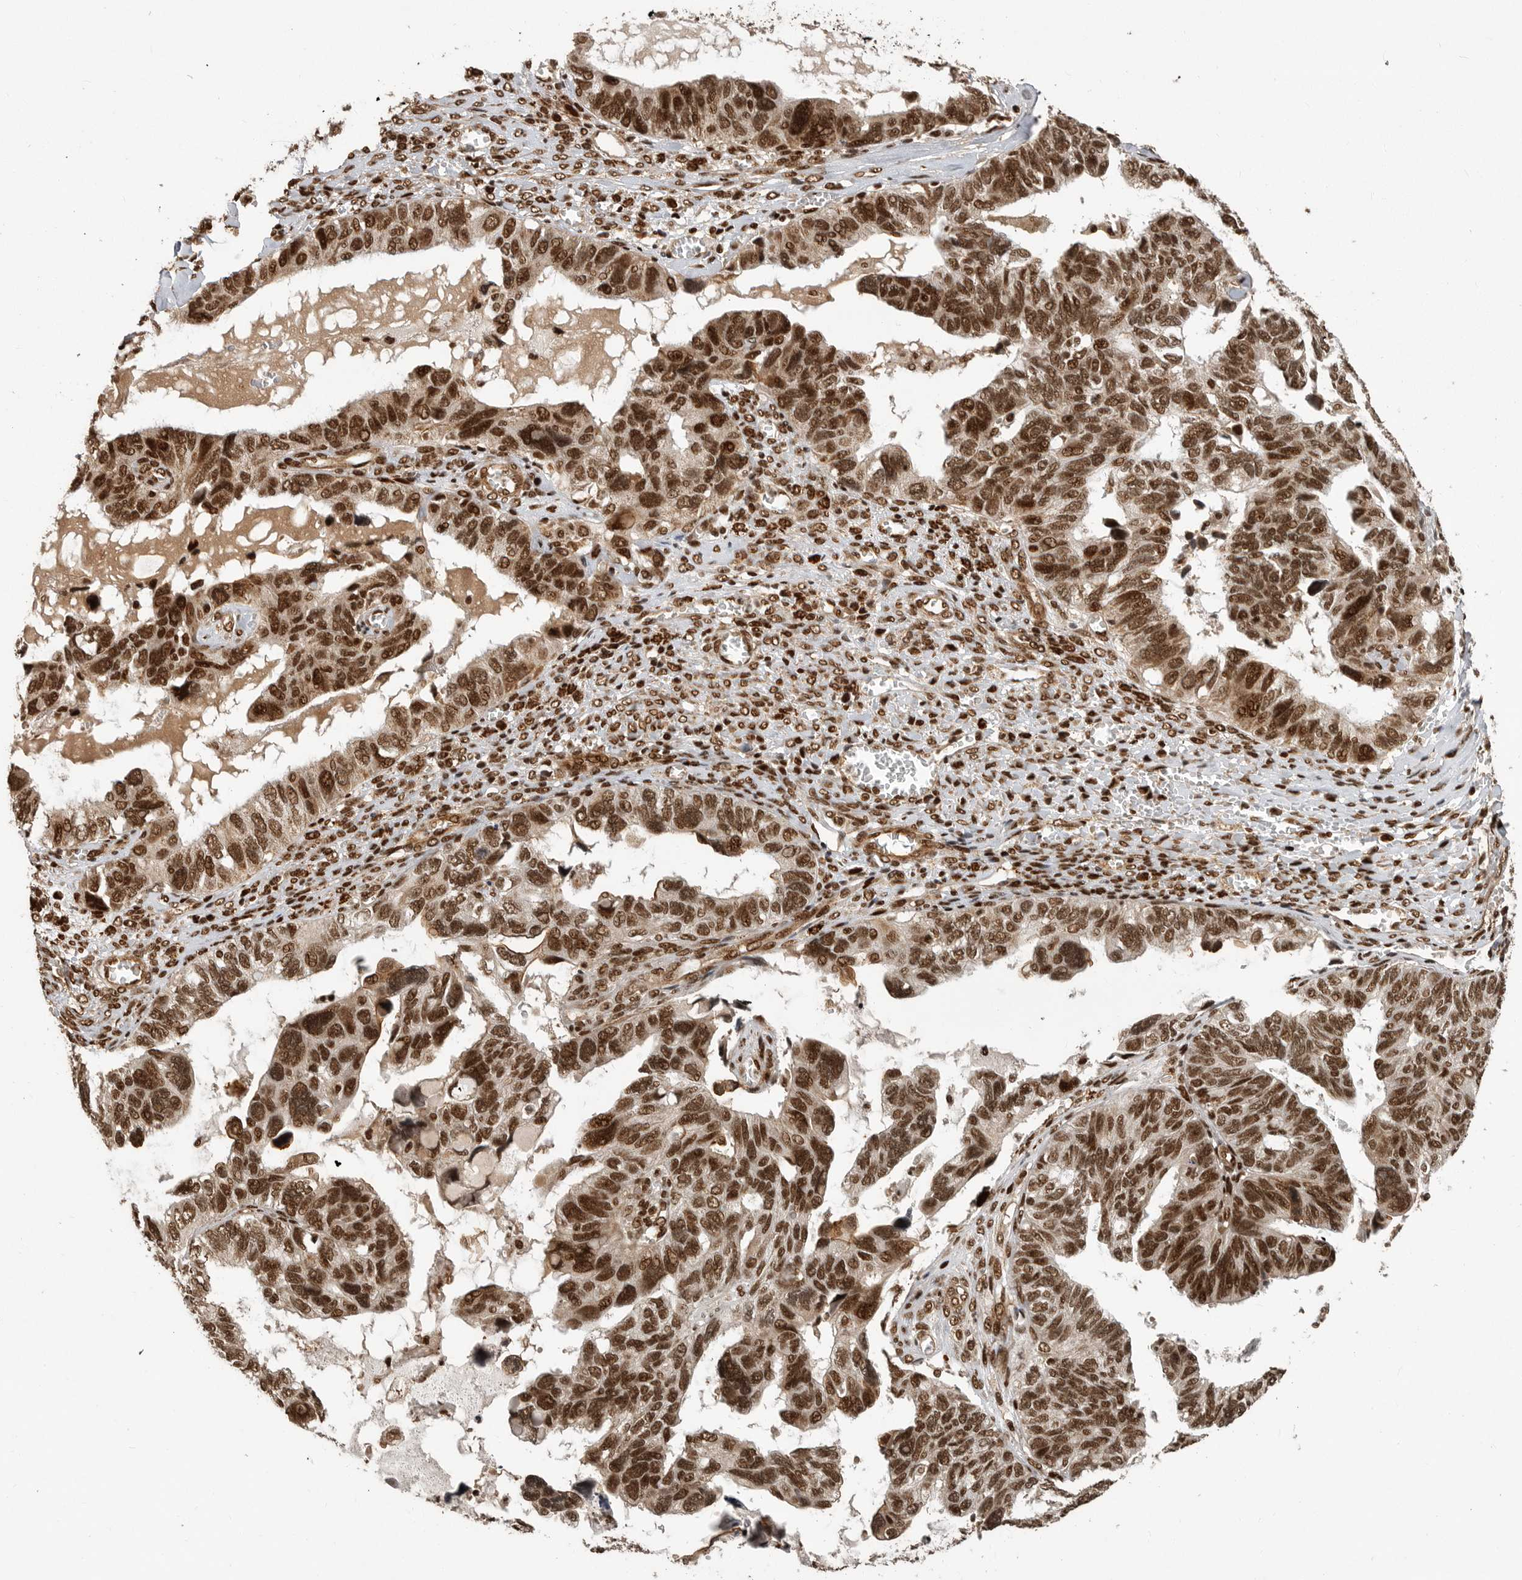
{"staining": {"intensity": "strong", "quantity": ">75%", "location": "nuclear"}, "tissue": "ovarian cancer", "cell_type": "Tumor cells", "image_type": "cancer", "snomed": [{"axis": "morphology", "description": "Cystadenocarcinoma, serous, NOS"}, {"axis": "topography", "description": "Ovary"}], "caption": "Protein staining exhibits strong nuclear staining in about >75% of tumor cells in ovarian cancer (serous cystadenocarcinoma).", "gene": "PPP1R8", "patient": {"sex": "female", "age": 79}}